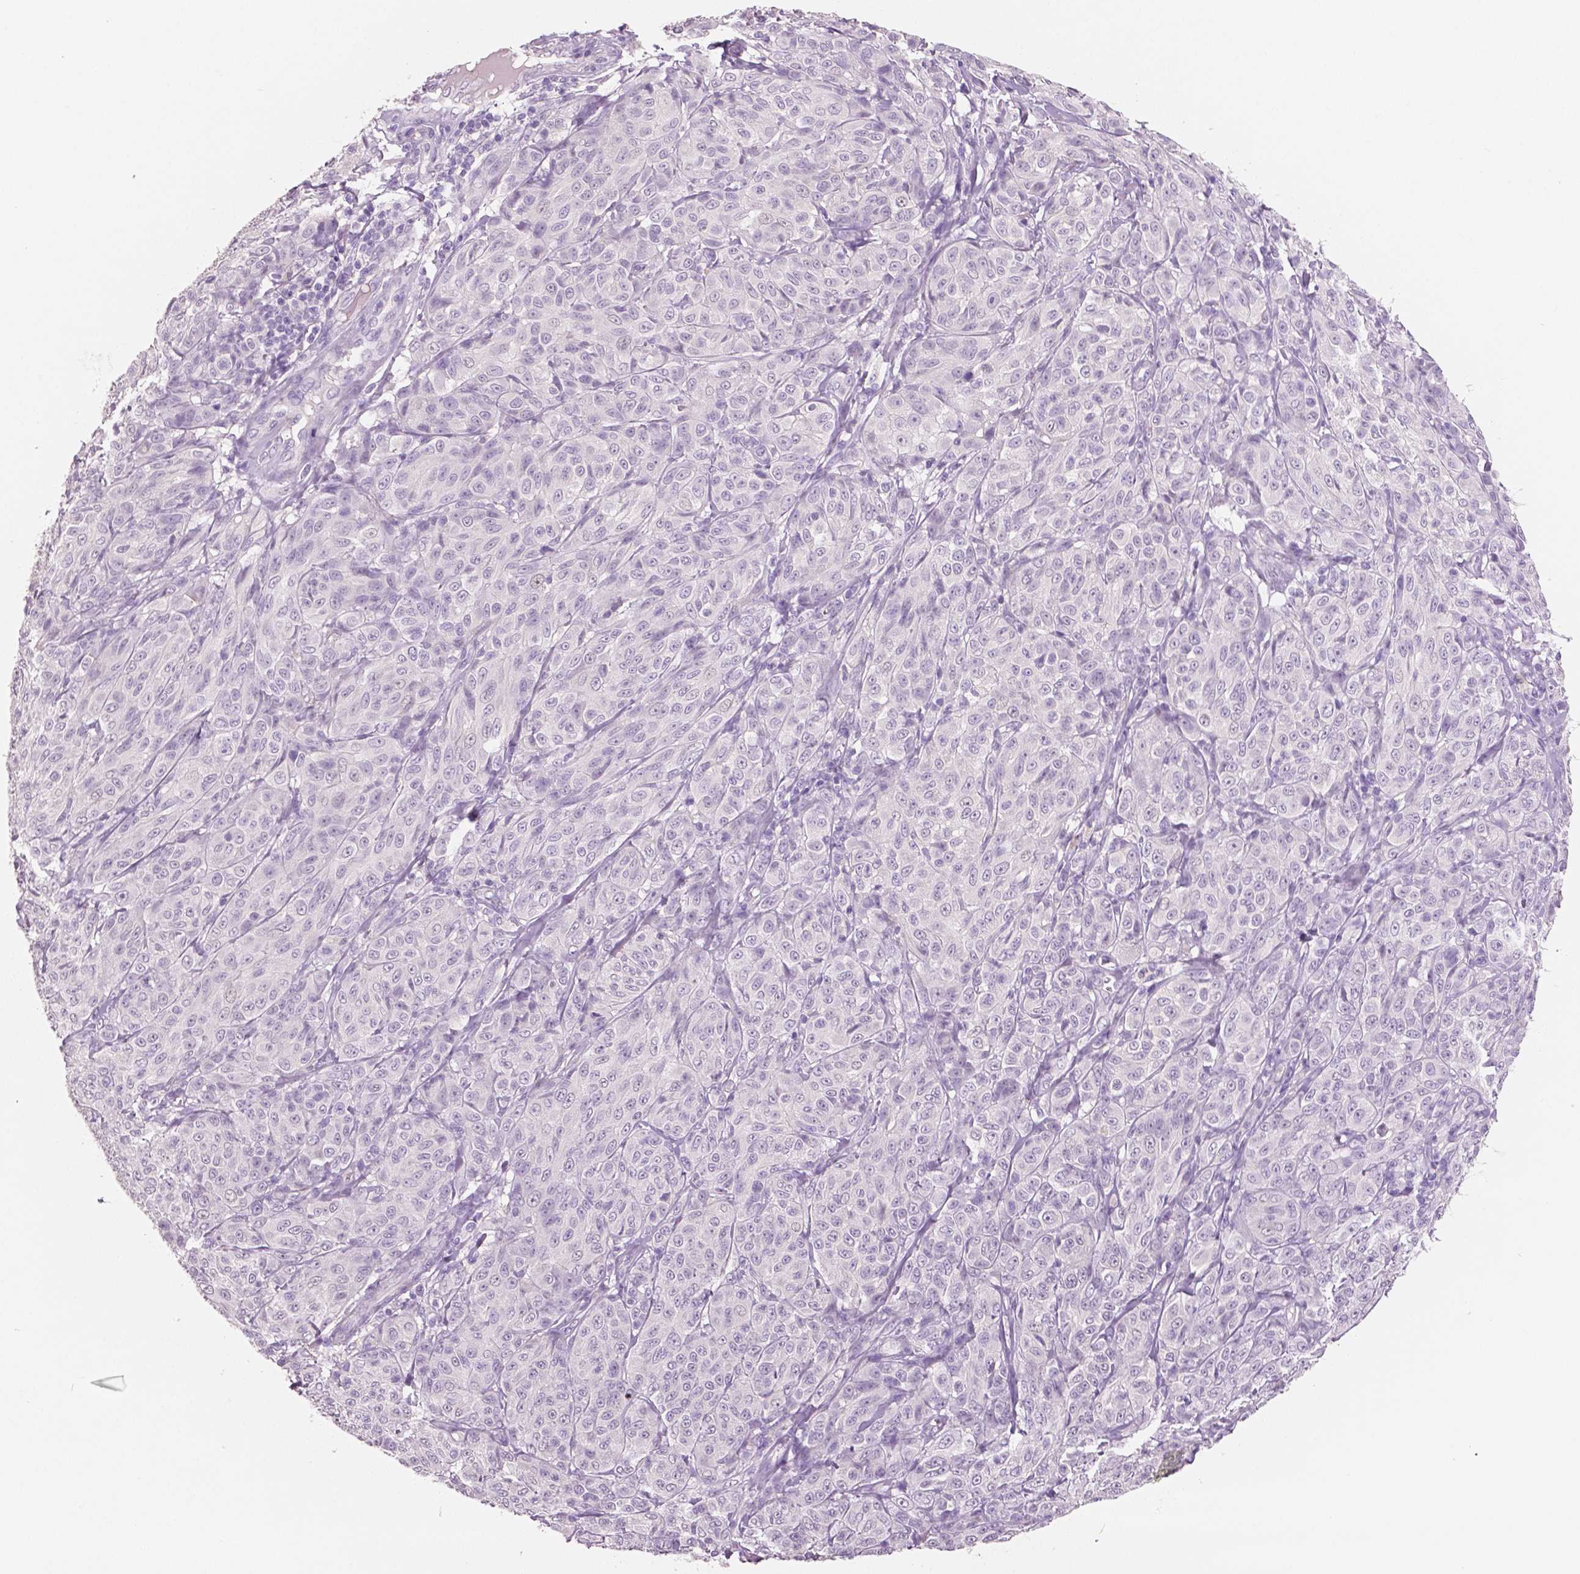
{"staining": {"intensity": "negative", "quantity": "none", "location": "none"}, "tissue": "melanoma", "cell_type": "Tumor cells", "image_type": "cancer", "snomed": [{"axis": "morphology", "description": "Malignant melanoma, NOS"}, {"axis": "topography", "description": "Skin"}], "caption": "IHC micrograph of neoplastic tissue: human melanoma stained with DAB (3,3'-diaminobenzidine) reveals no significant protein positivity in tumor cells.", "gene": "NECAB2", "patient": {"sex": "male", "age": 89}}